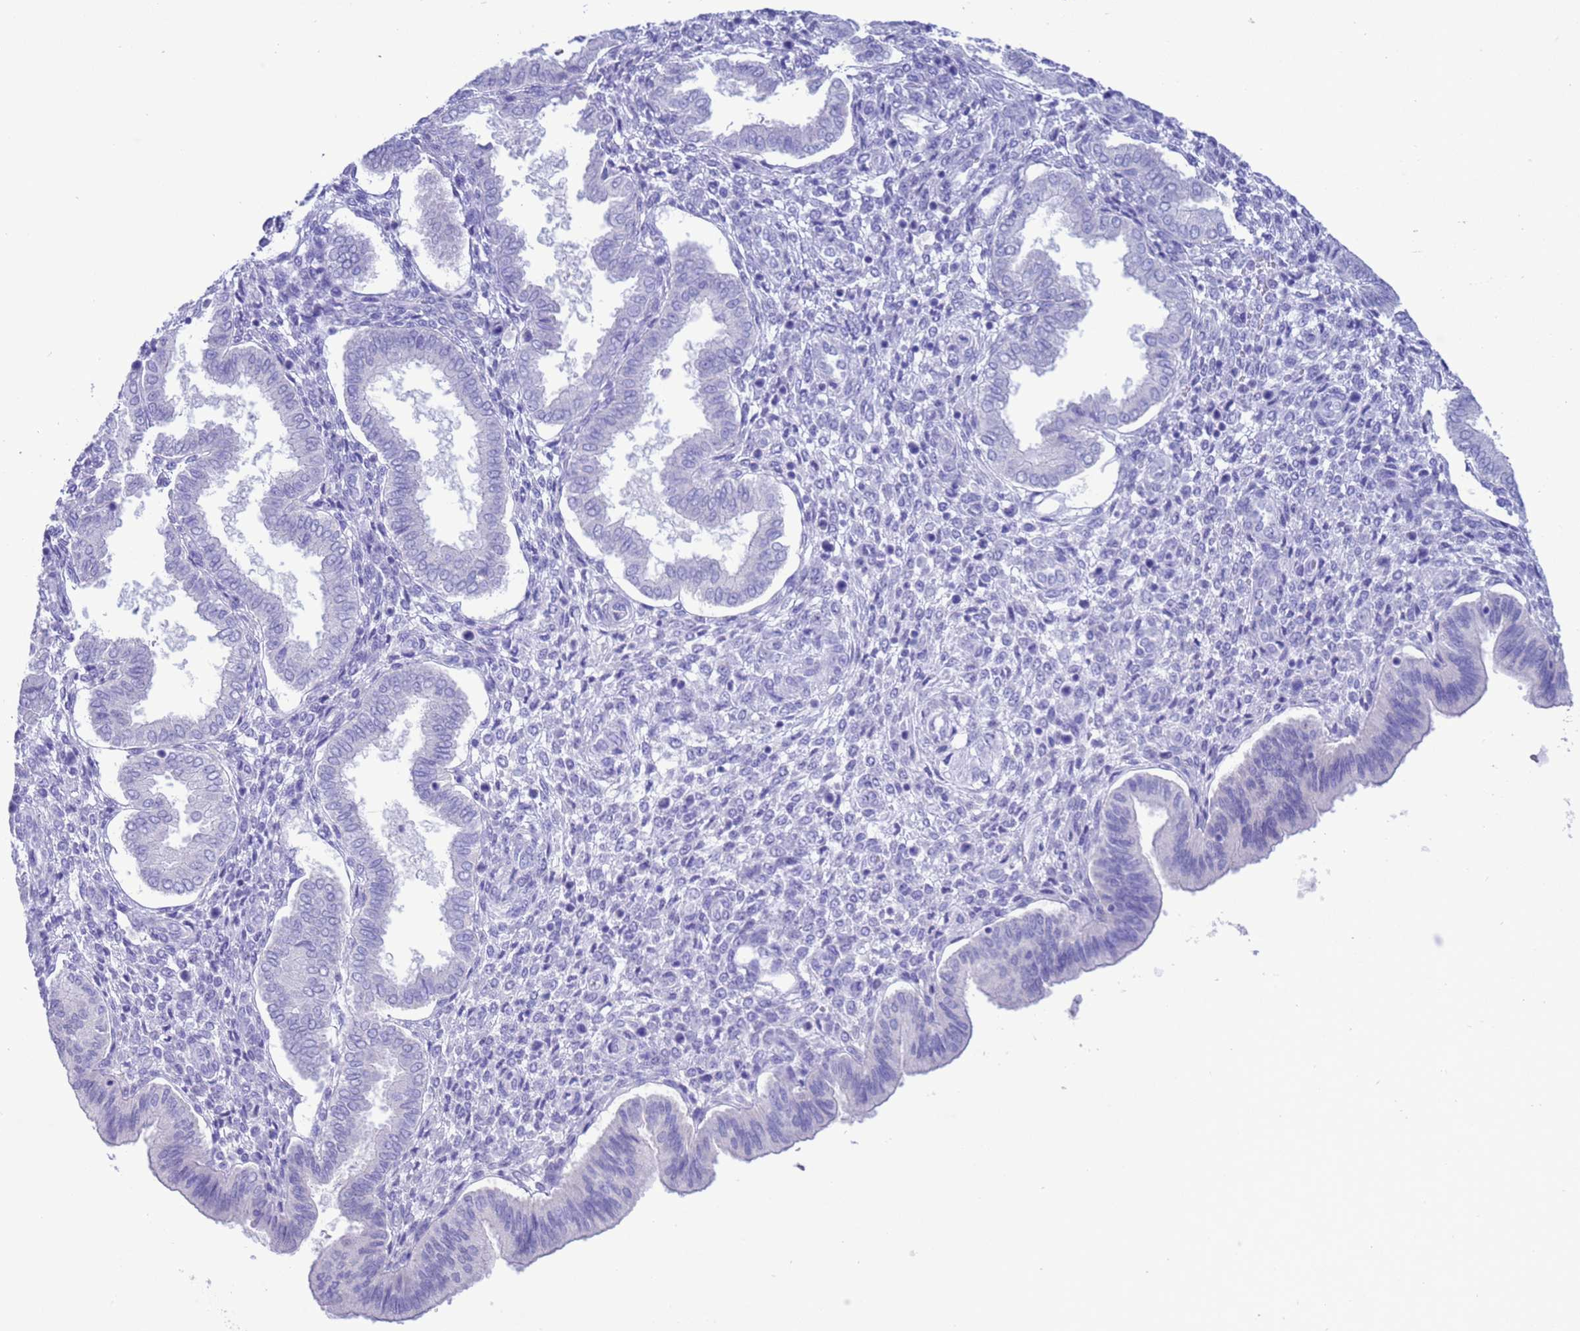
{"staining": {"intensity": "negative", "quantity": "none", "location": "none"}, "tissue": "endometrium", "cell_type": "Cells in endometrial stroma", "image_type": "normal", "snomed": [{"axis": "morphology", "description": "Normal tissue, NOS"}, {"axis": "topography", "description": "Endometrium"}], "caption": "The IHC histopathology image has no significant staining in cells in endometrial stroma of endometrium. Brightfield microscopy of IHC stained with DAB (brown) and hematoxylin (blue), captured at high magnification.", "gene": "GSTM1", "patient": {"sex": "female", "age": 24}}